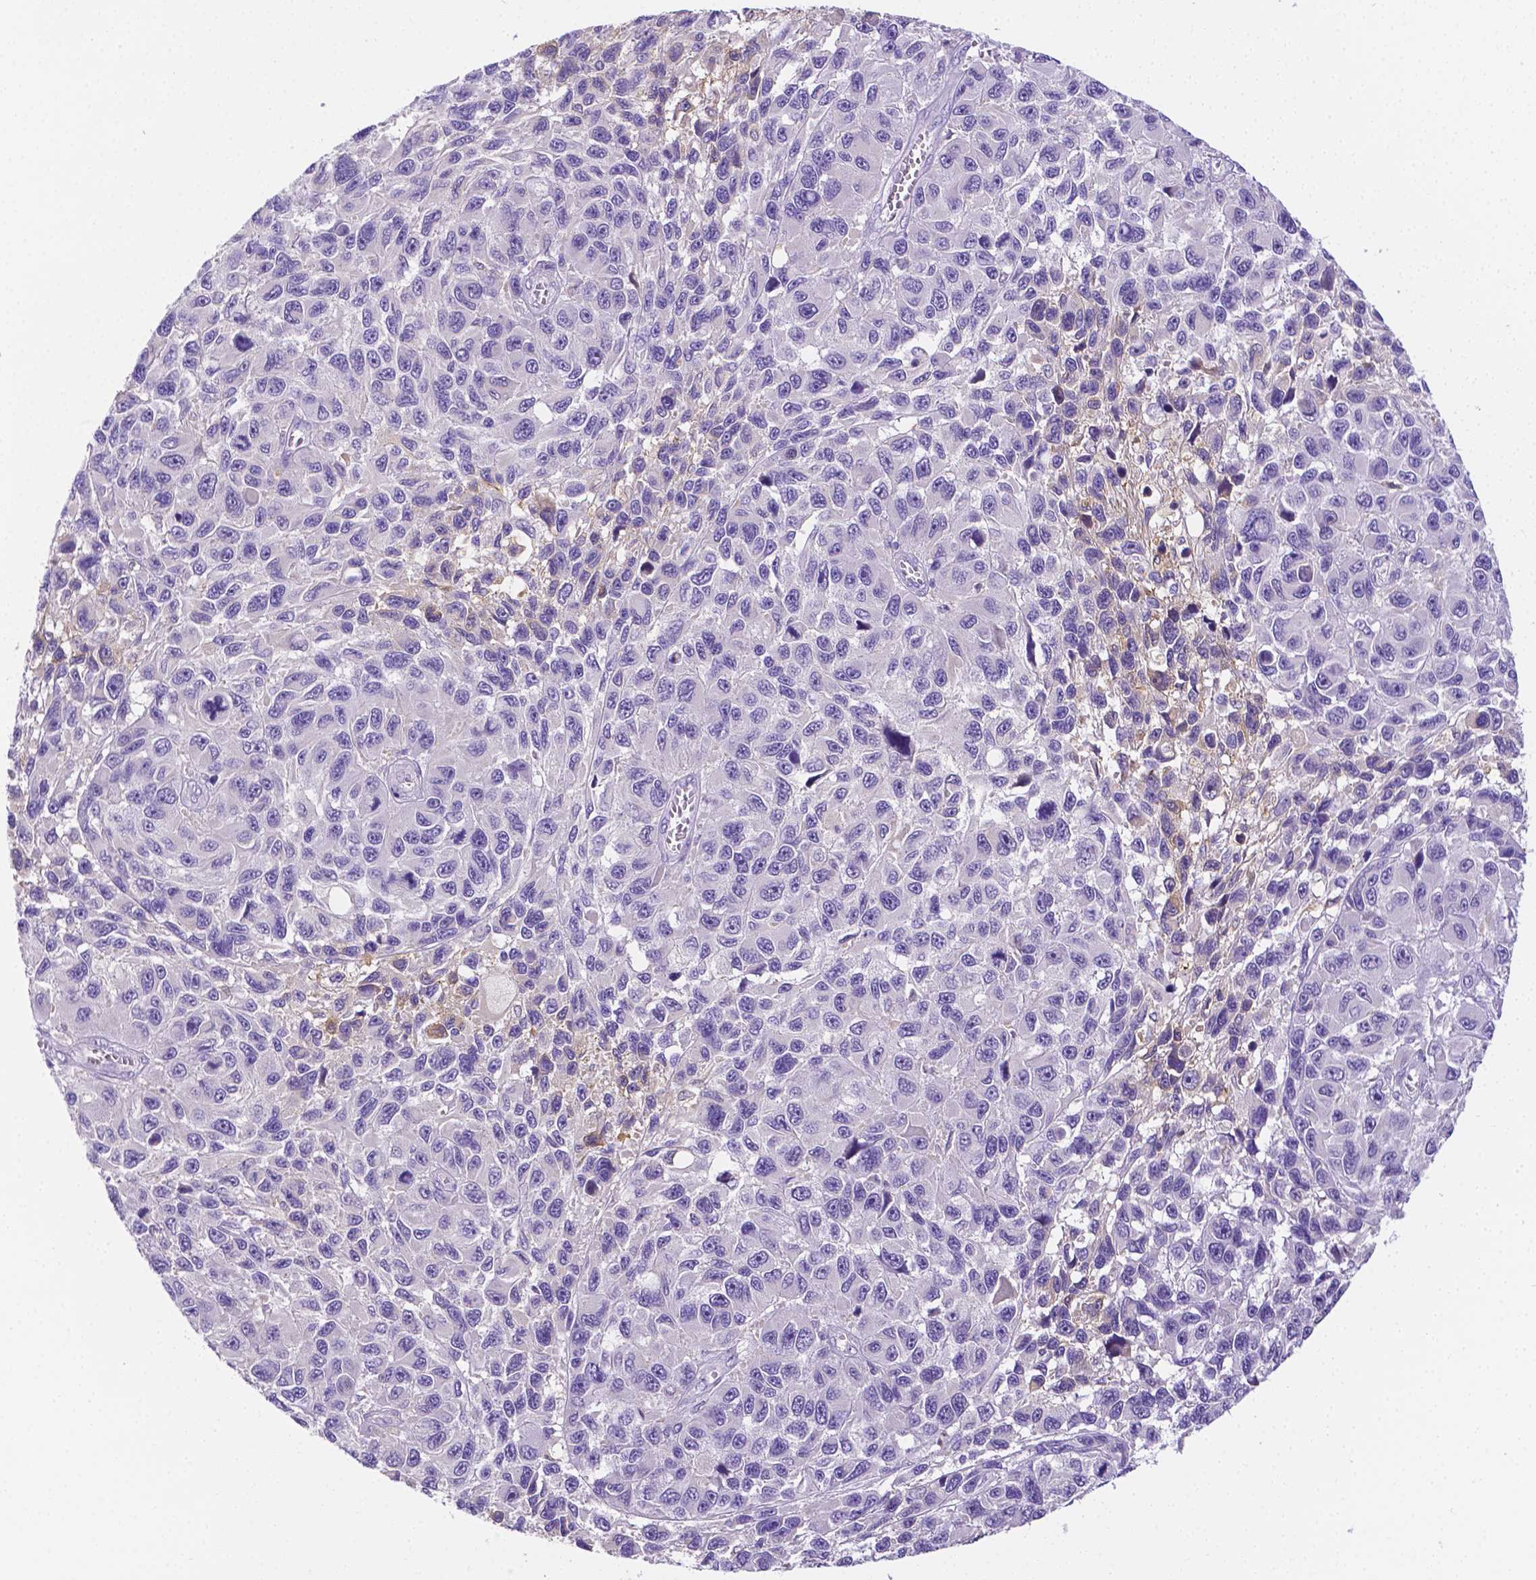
{"staining": {"intensity": "negative", "quantity": "none", "location": "none"}, "tissue": "melanoma", "cell_type": "Tumor cells", "image_type": "cancer", "snomed": [{"axis": "morphology", "description": "Malignant melanoma, NOS"}, {"axis": "topography", "description": "Skin"}], "caption": "A high-resolution image shows immunohistochemistry (IHC) staining of malignant melanoma, which demonstrates no significant staining in tumor cells.", "gene": "NXPH2", "patient": {"sex": "male", "age": 53}}